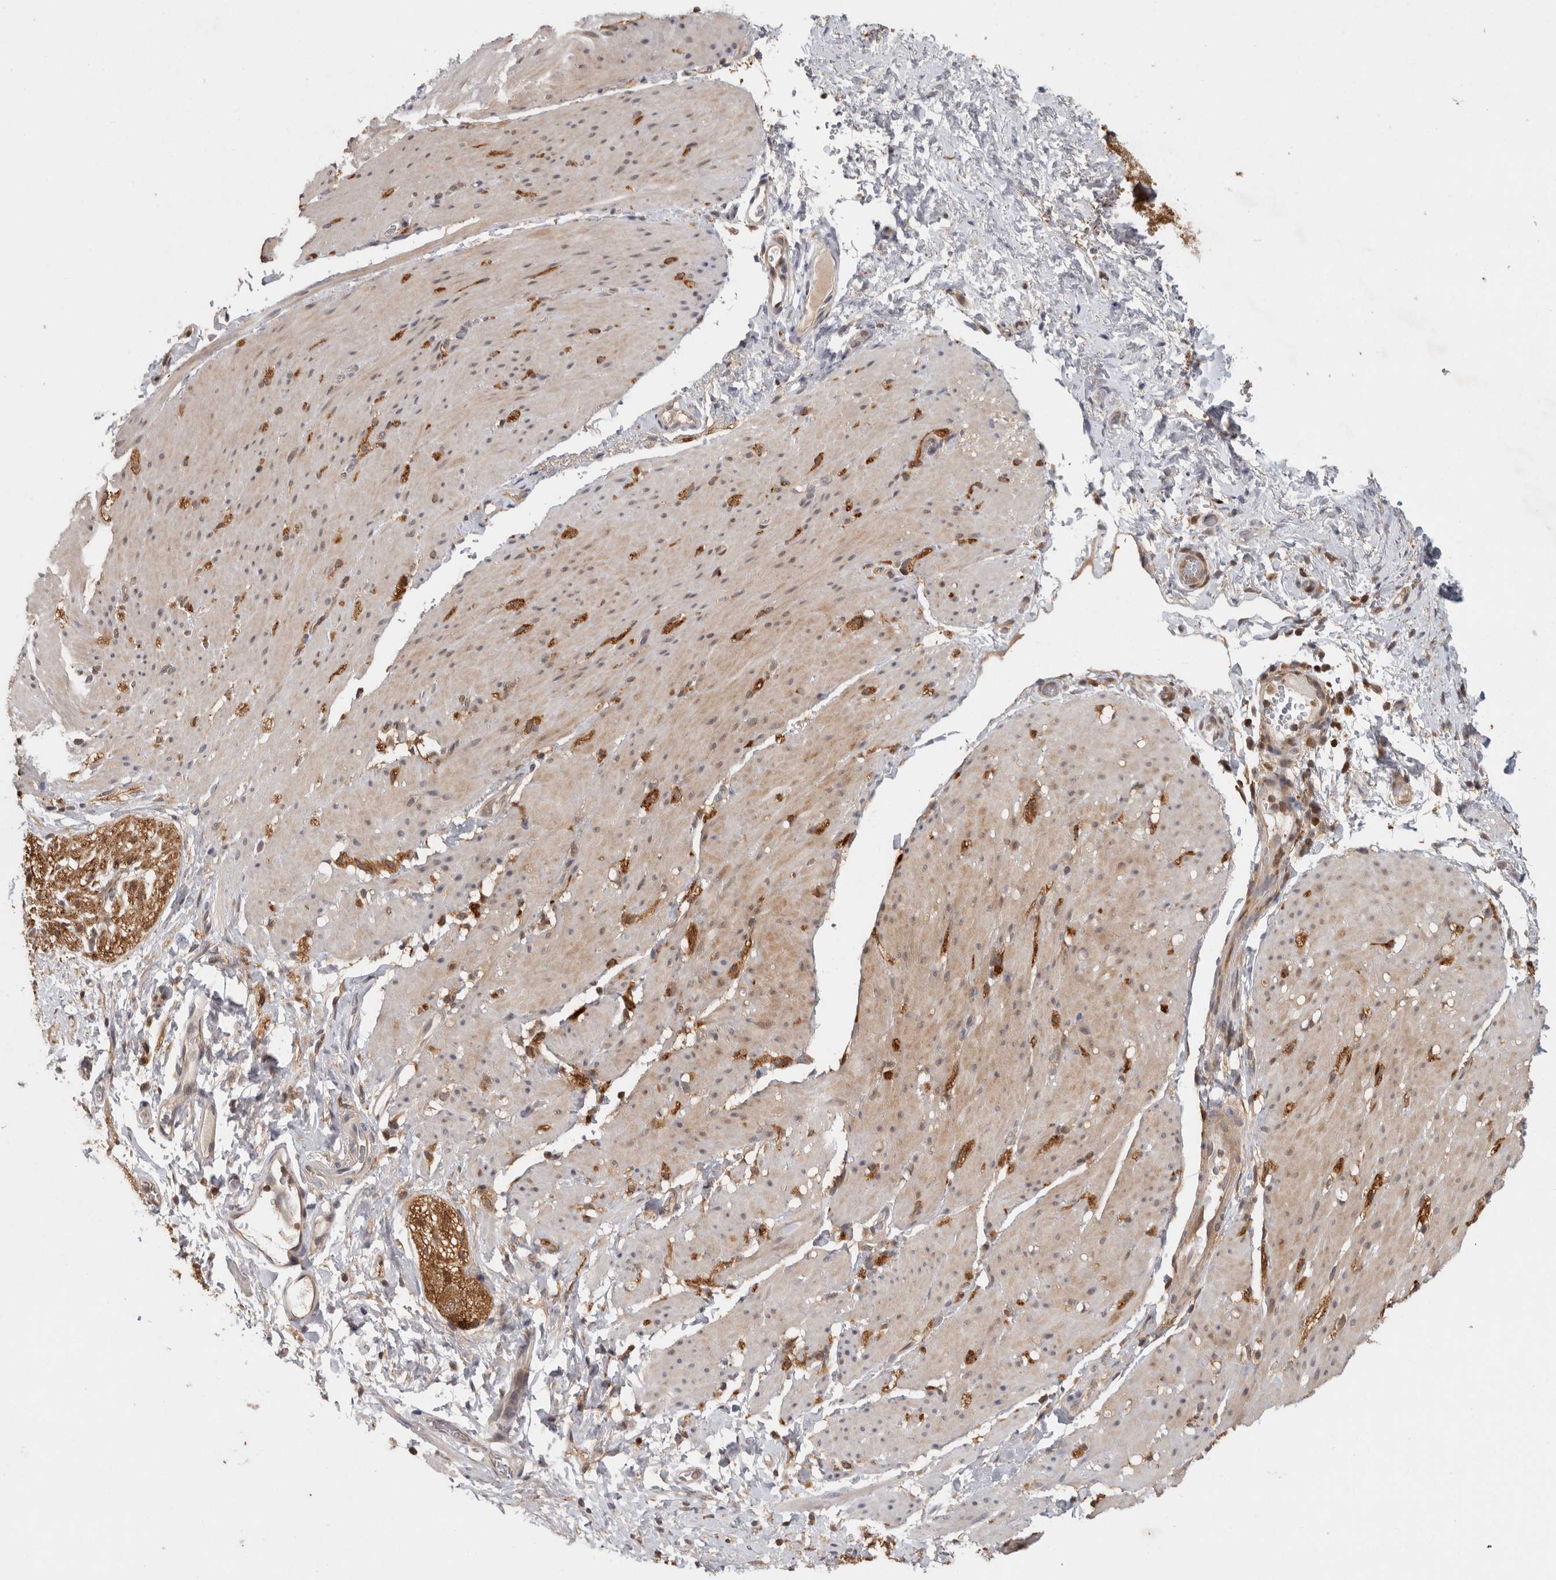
{"staining": {"intensity": "weak", "quantity": "<25%", "location": "cytoplasmic/membranous"}, "tissue": "smooth muscle", "cell_type": "Smooth muscle cells", "image_type": "normal", "snomed": [{"axis": "morphology", "description": "Normal tissue, NOS"}, {"axis": "topography", "description": "Smooth muscle"}, {"axis": "topography", "description": "Small intestine"}], "caption": "High power microscopy photomicrograph of an immunohistochemistry (IHC) image of normal smooth muscle, revealing no significant positivity in smooth muscle cells. (DAB (3,3'-diaminobenzidine) IHC, high magnification).", "gene": "ACAT2", "patient": {"sex": "female", "age": 84}}